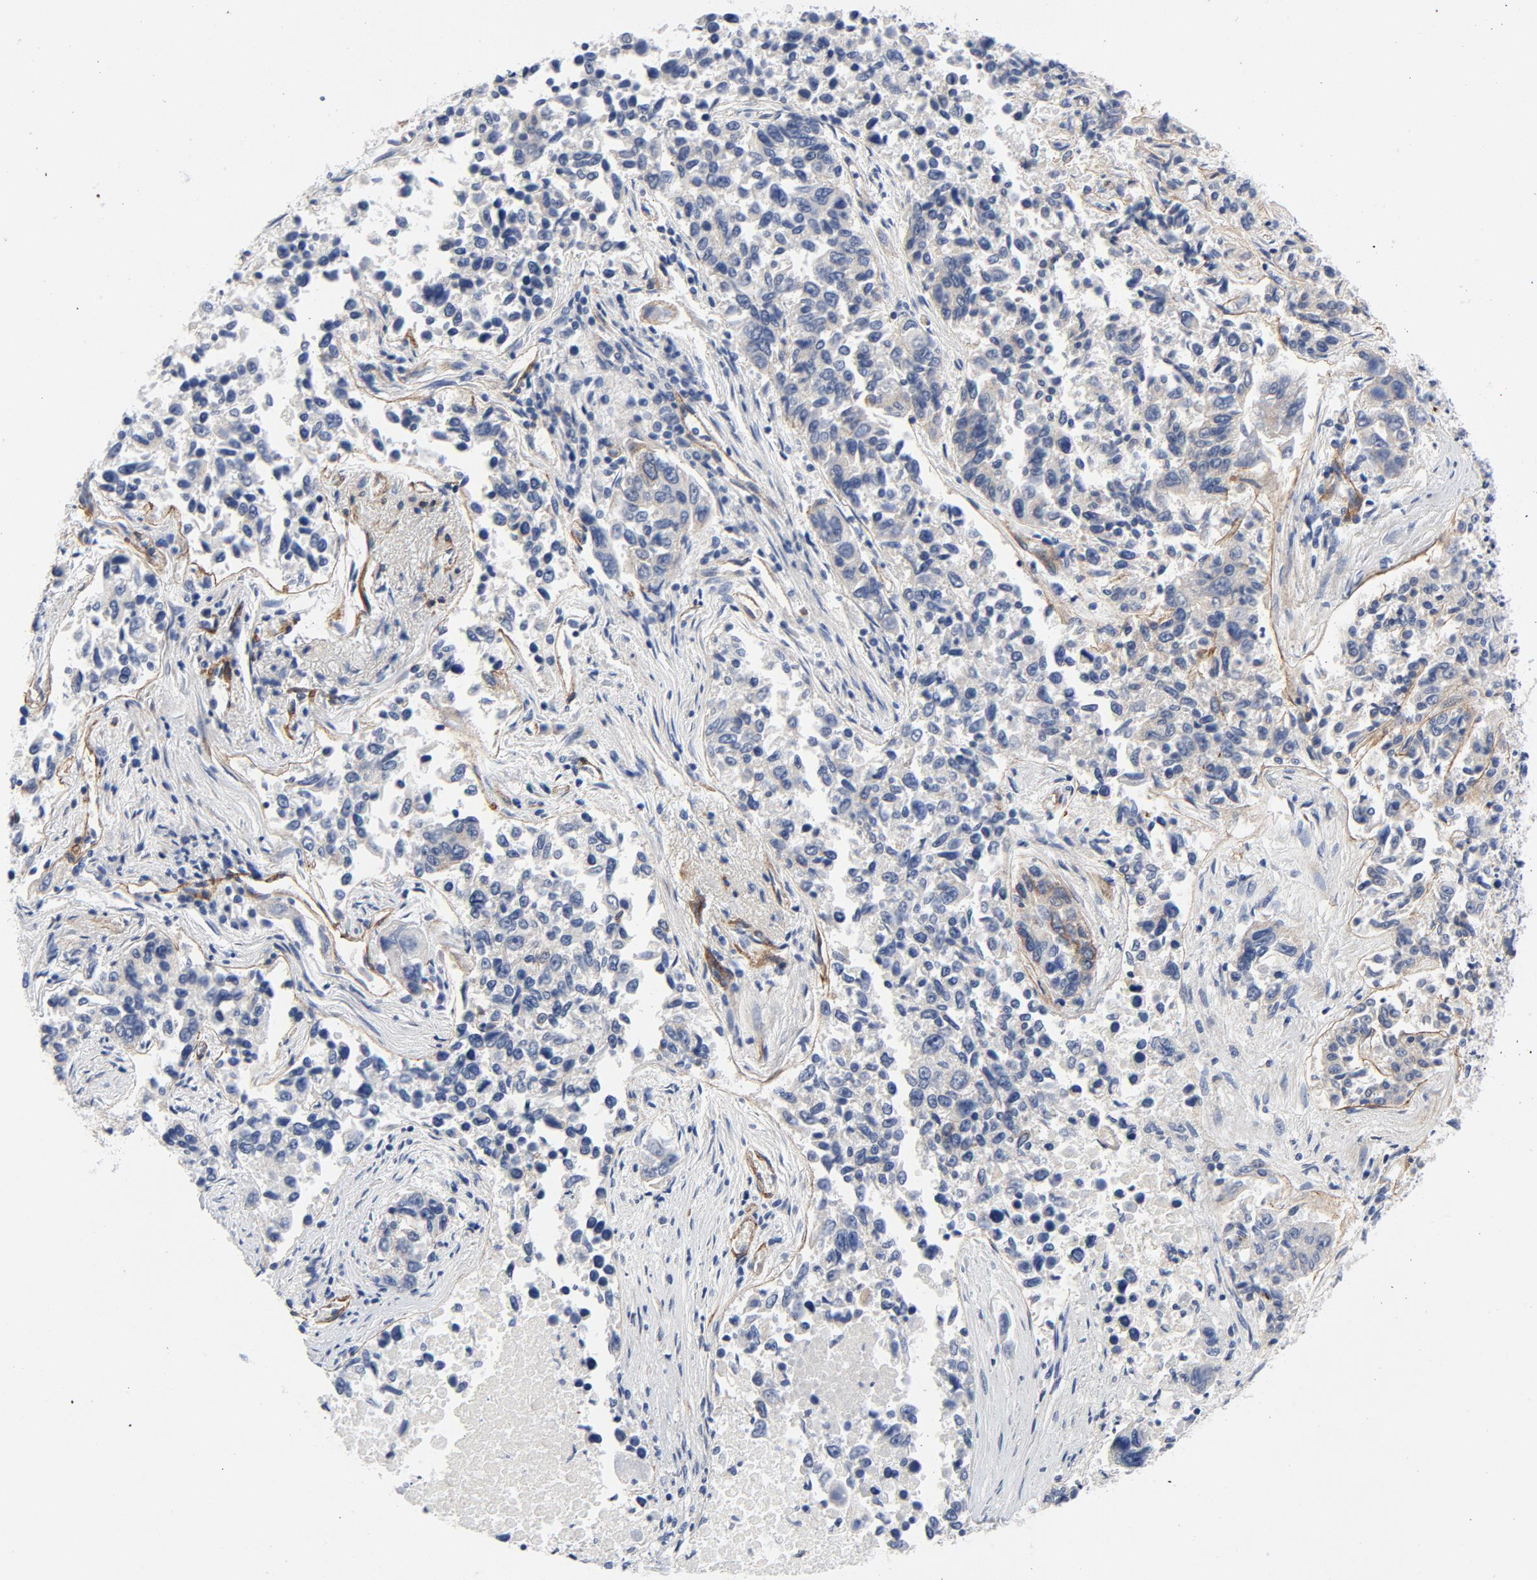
{"staining": {"intensity": "negative", "quantity": "none", "location": "none"}, "tissue": "lung cancer", "cell_type": "Tumor cells", "image_type": "cancer", "snomed": [{"axis": "morphology", "description": "Adenocarcinoma, NOS"}, {"axis": "topography", "description": "Lung"}], "caption": "The photomicrograph demonstrates no significant expression in tumor cells of lung cancer (adenocarcinoma).", "gene": "LAMC1", "patient": {"sex": "male", "age": 84}}